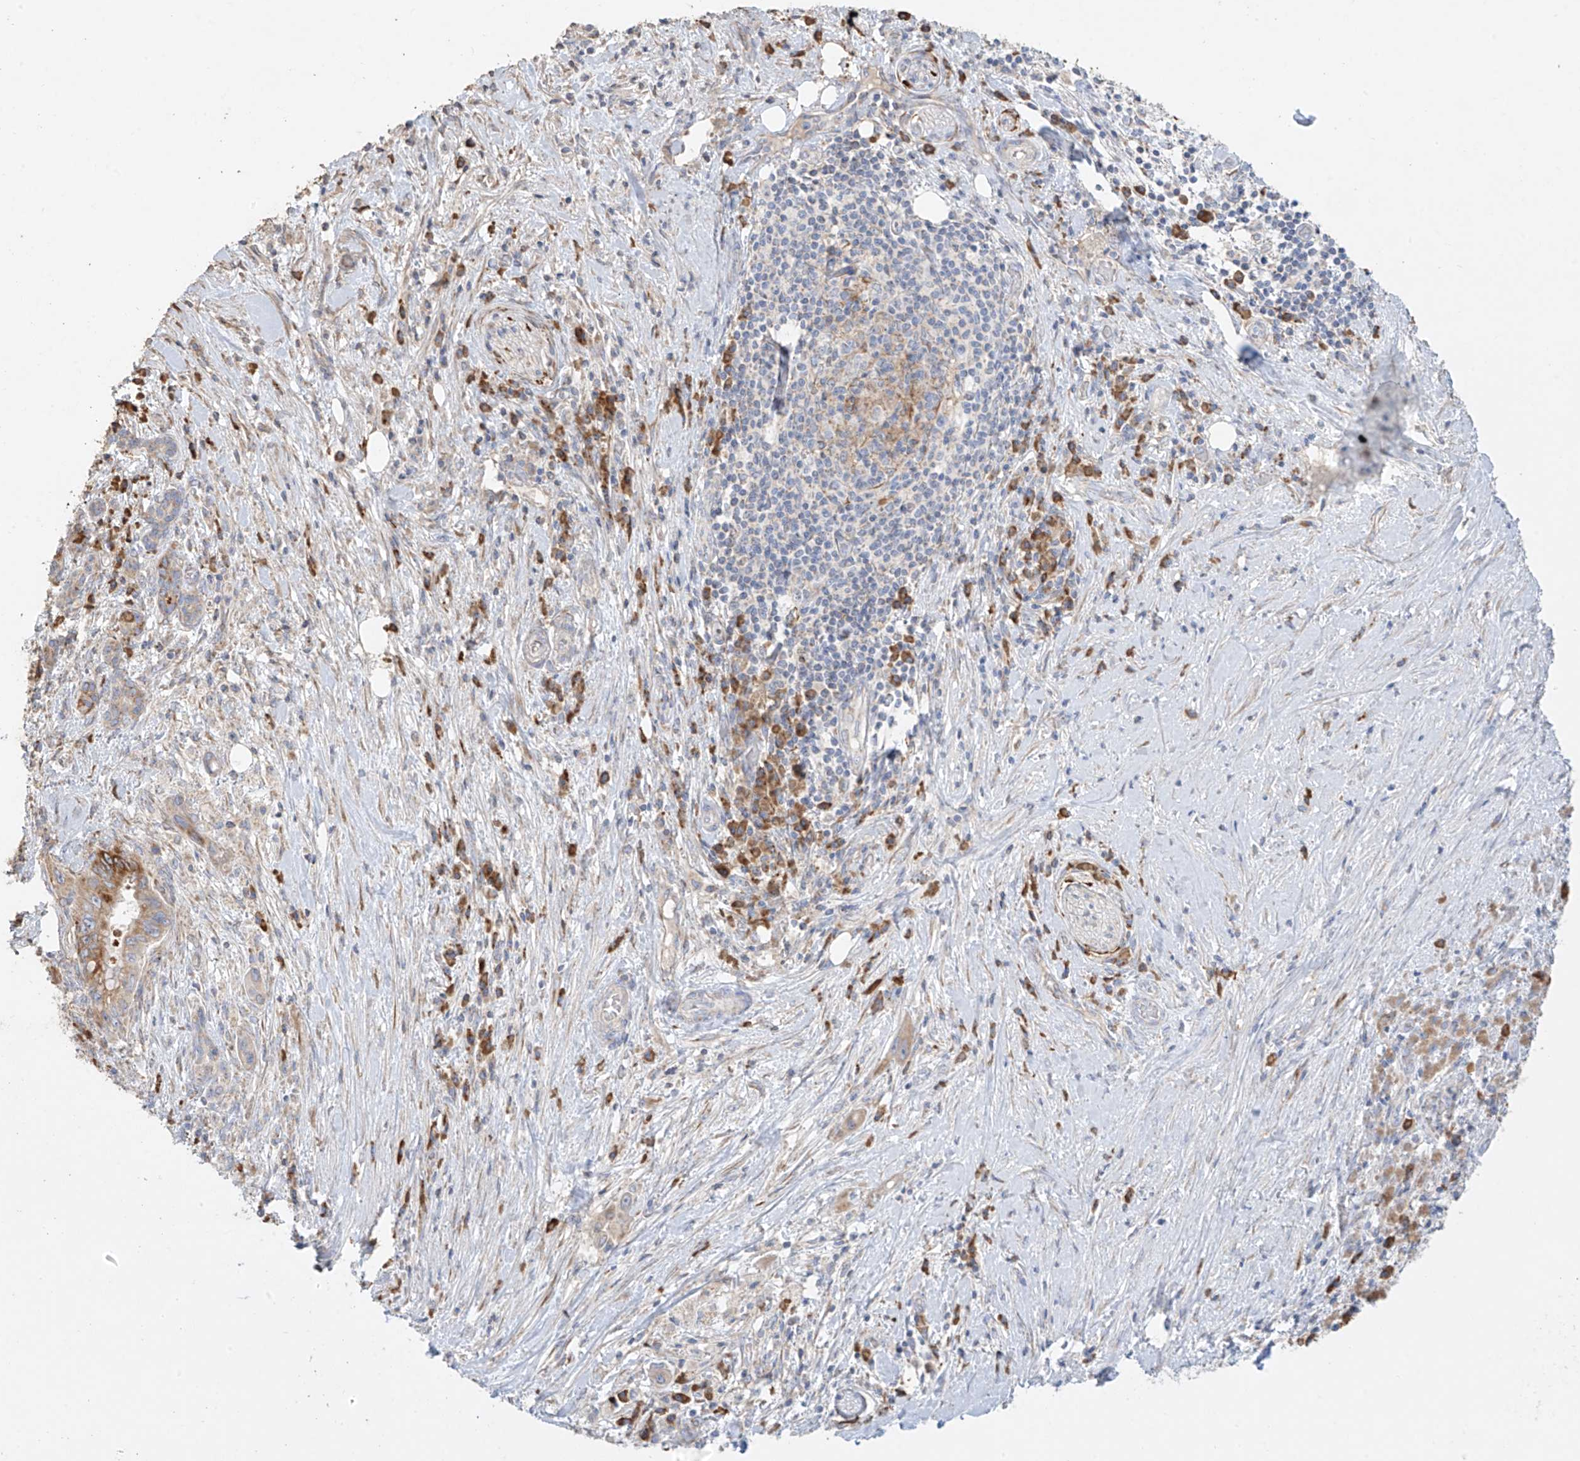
{"staining": {"intensity": "moderate", "quantity": "25%-75%", "location": "cytoplasmic/membranous"}, "tissue": "pancreatic cancer", "cell_type": "Tumor cells", "image_type": "cancer", "snomed": [{"axis": "morphology", "description": "Adenocarcinoma, NOS"}, {"axis": "topography", "description": "Pancreas"}], "caption": "The histopathology image exhibits immunohistochemical staining of pancreatic cancer (adenocarcinoma). There is moderate cytoplasmic/membranous positivity is present in about 25%-75% of tumor cells. (brown staining indicates protein expression, while blue staining denotes nuclei).", "gene": "COLGALT2", "patient": {"sex": "female", "age": 73}}